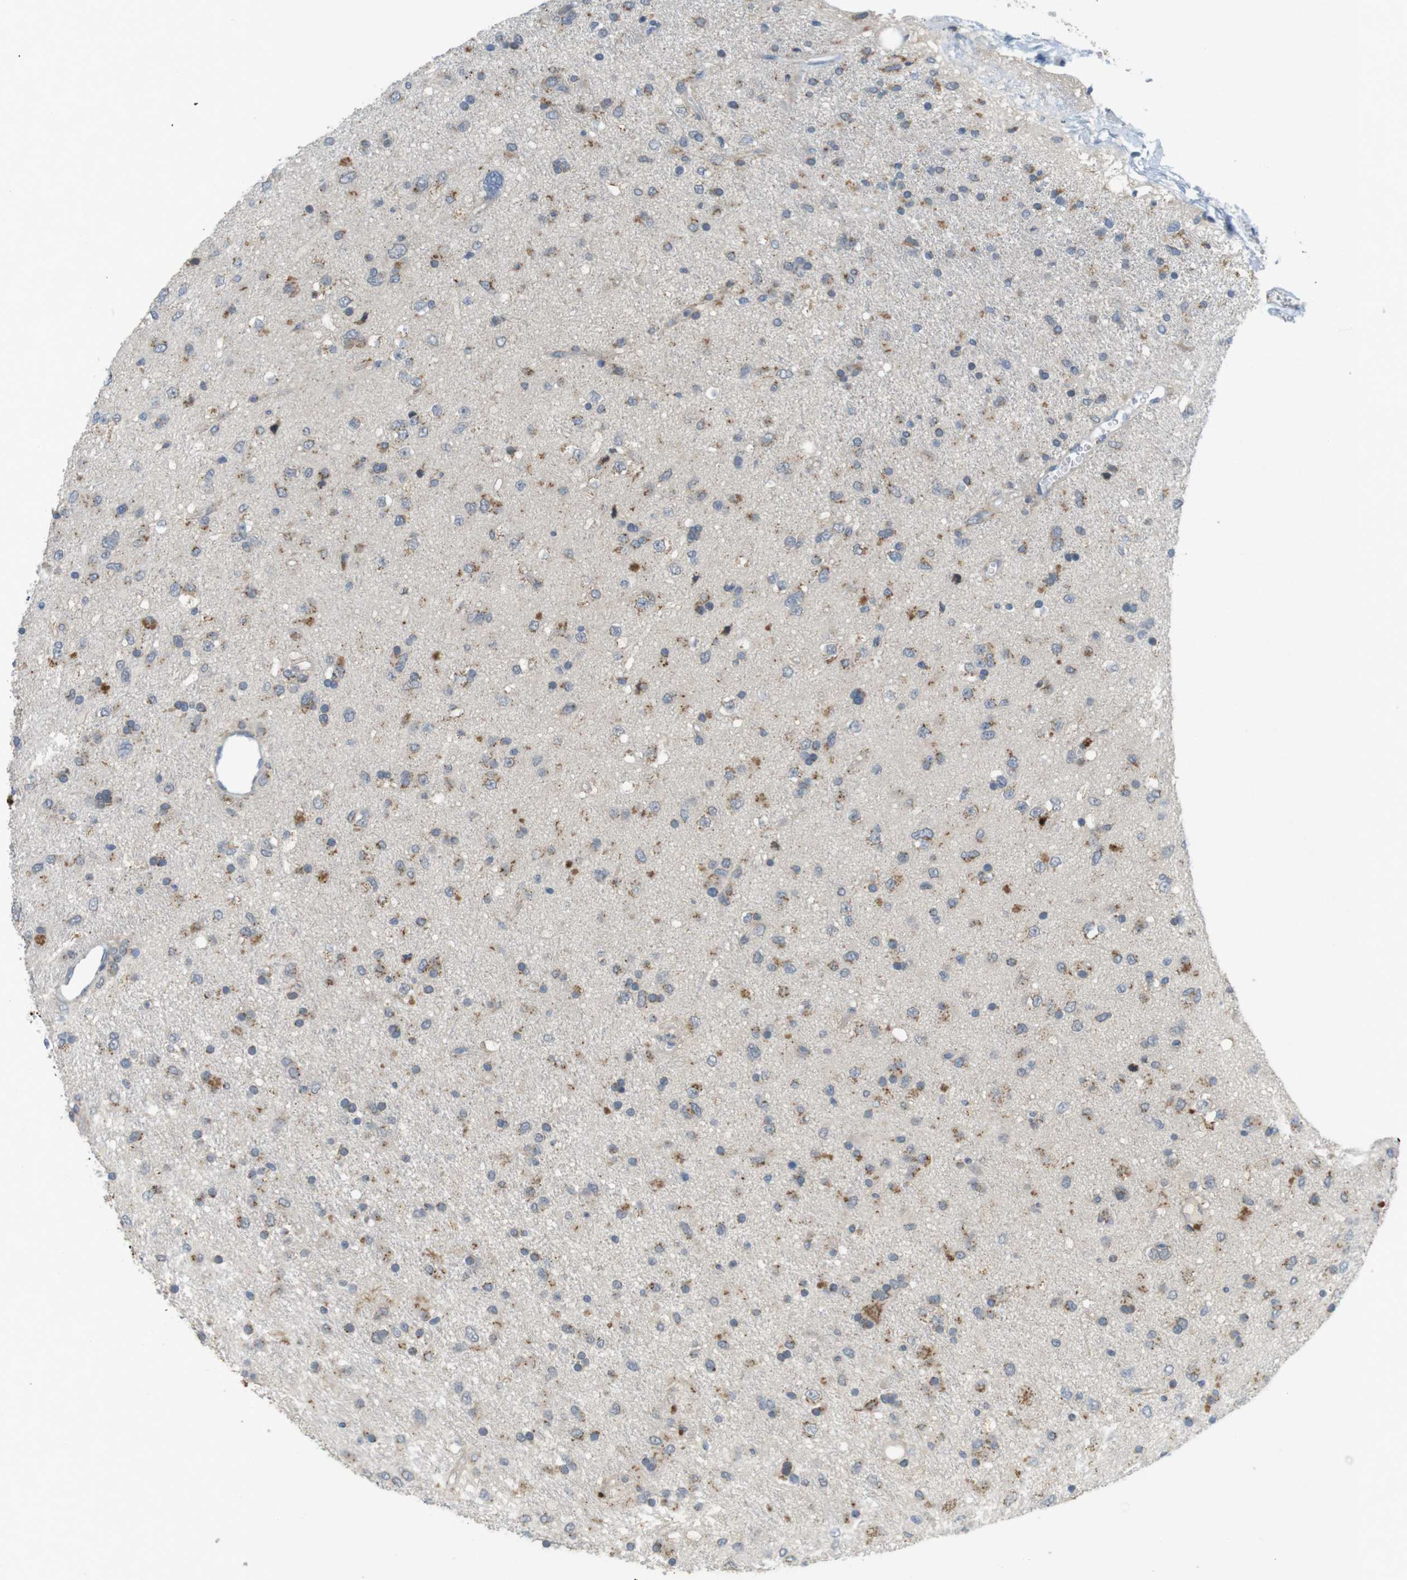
{"staining": {"intensity": "moderate", "quantity": "25%-75%", "location": "cytoplasmic/membranous"}, "tissue": "glioma", "cell_type": "Tumor cells", "image_type": "cancer", "snomed": [{"axis": "morphology", "description": "Glioma, malignant, Low grade"}, {"axis": "topography", "description": "Brain"}], "caption": "IHC image of glioma stained for a protein (brown), which exhibits medium levels of moderate cytoplasmic/membranous staining in approximately 25%-75% of tumor cells.", "gene": "YIPF3", "patient": {"sex": "male", "age": 77}}